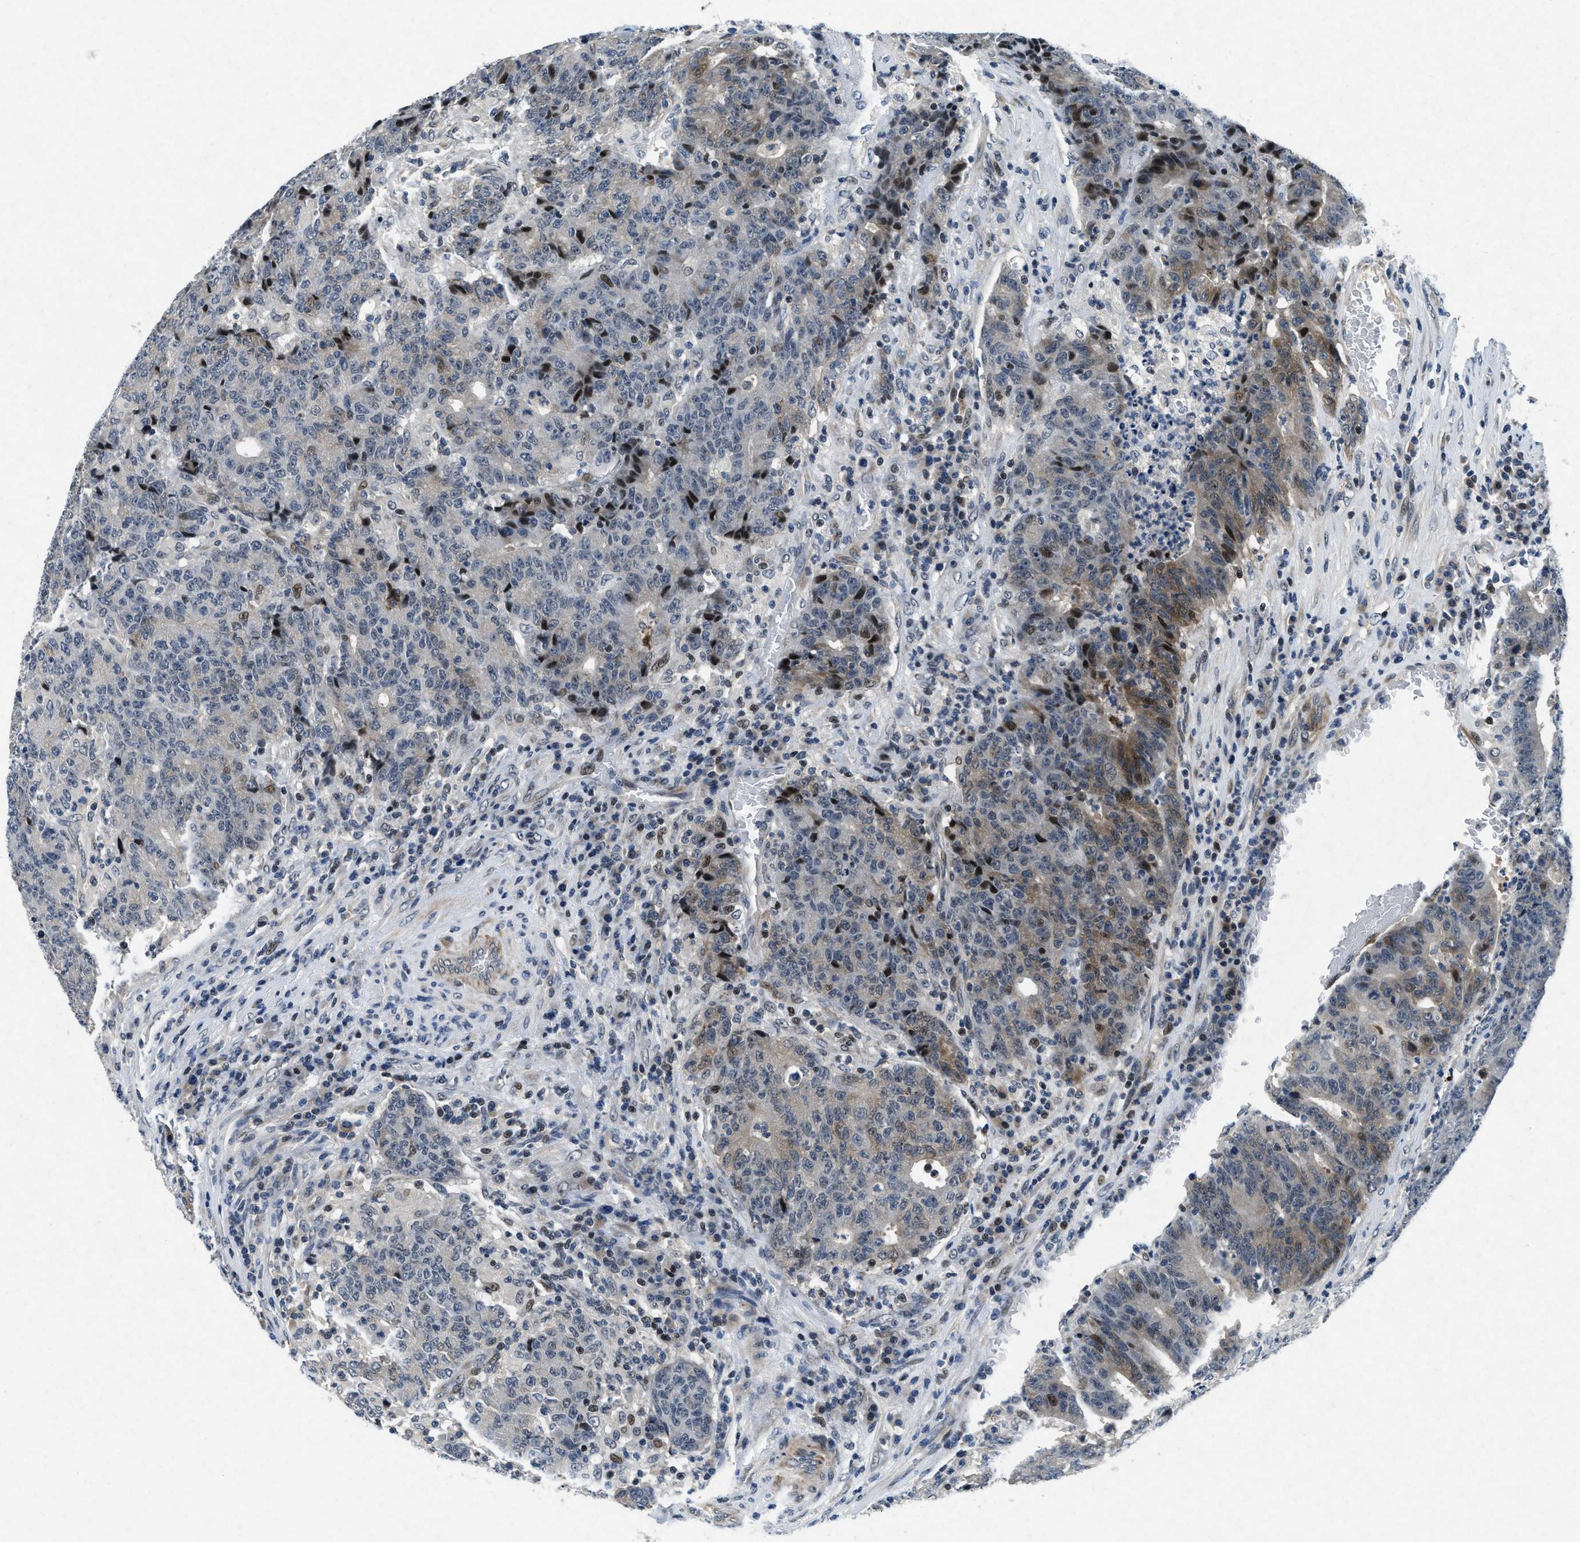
{"staining": {"intensity": "moderate", "quantity": "<25%", "location": "cytoplasmic/membranous,nuclear"}, "tissue": "colorectal cancer", "cell_type": "Tumor cells", "image_type": "cancer", "snomed": [{"axis": "morphology", "description": "Normal tissue, NOS"}, {"axis": "morphology", "description": "Adenocarcinoma, NOS"}, {"axis": "topography", "description": "Colon"}], "caption": "Immunohistochemistry image of colorectal adenocarcinoma stained for a protein (brown), which reveals low levels of moderate cytoplasmic/membranous and nuclear expression in about <25% of tumor cells.", "gene": "PHLDA1", "patient": {"sex": "female", "age": 75}}